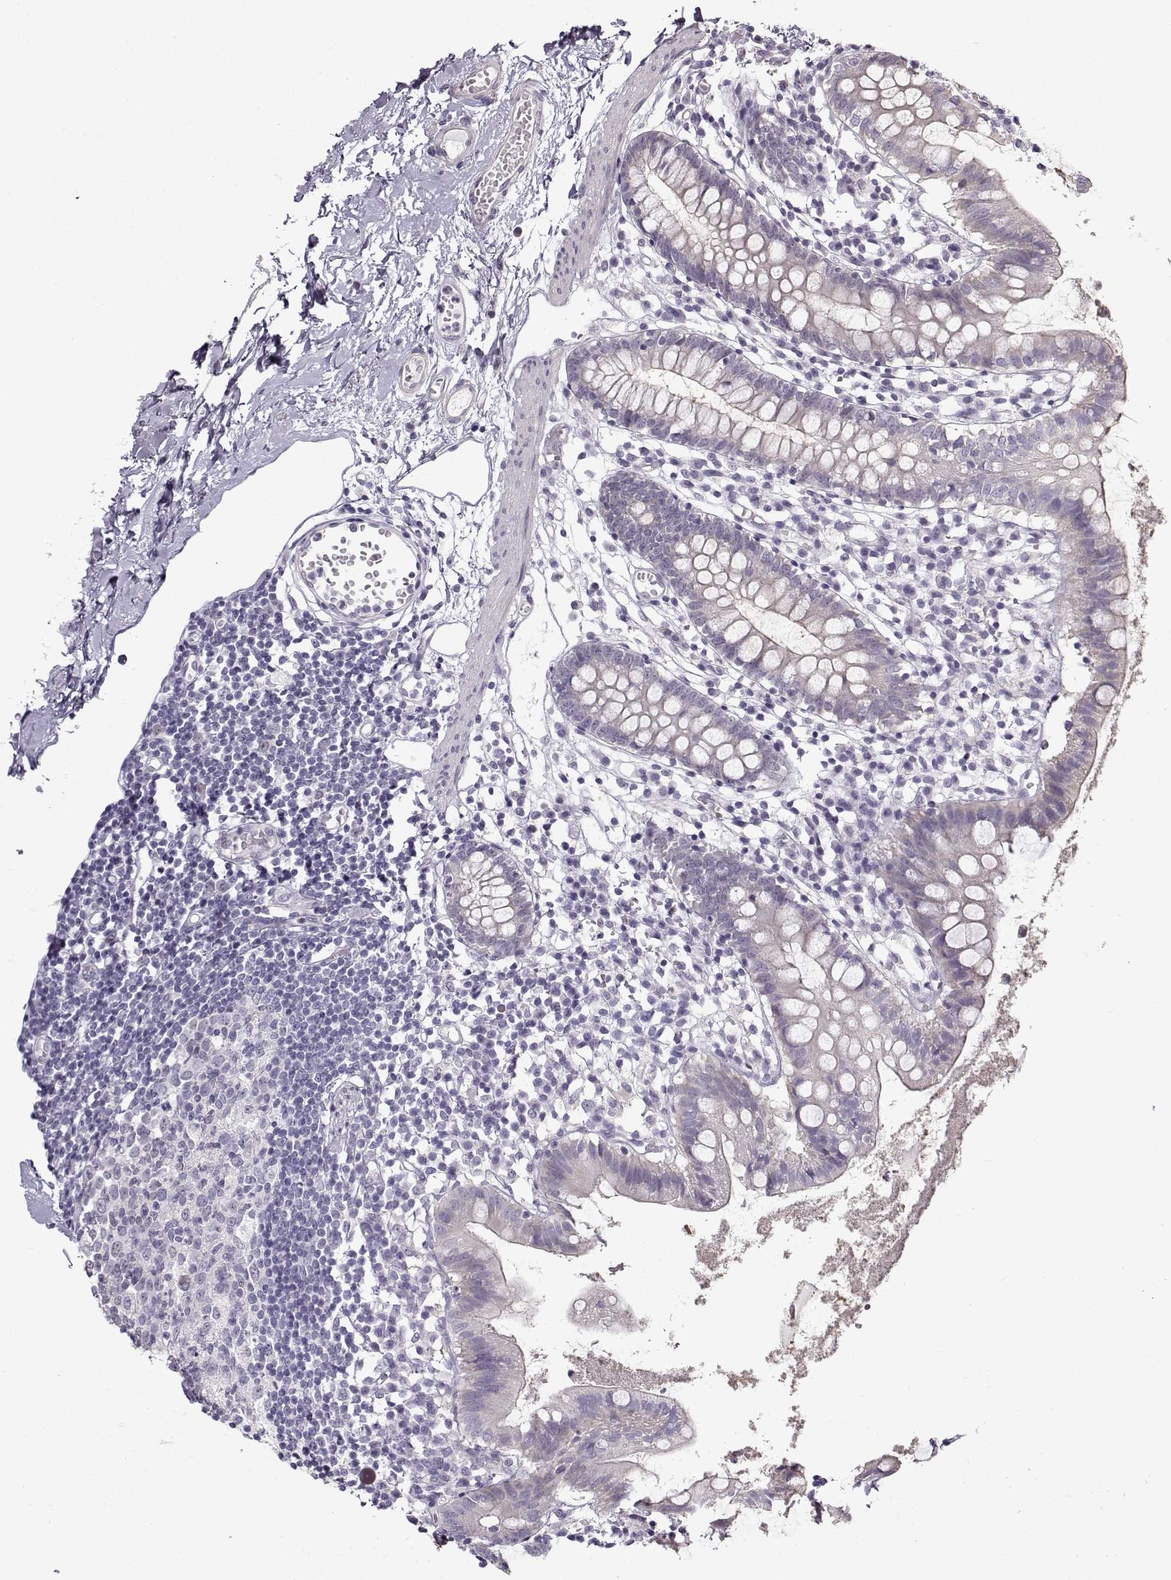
{"staining": {"intensity": "negative", "quantity": "none", "location": "none"}, "tissue": "small intestine", "cell_type": "Glandular cells", "image_type": "normal", "snomed": [{"axis": "morphology", "description": "Normal tissue, NOS"}, {"axis": "topography", "description": "Small intestine"}], "caption": "DAB immunohistochemical staining of normal human small intestine demonstrates no significant expression in glandular cells.", "gene": "TEX55", "patient": {"sex": "female", "age": 90}}